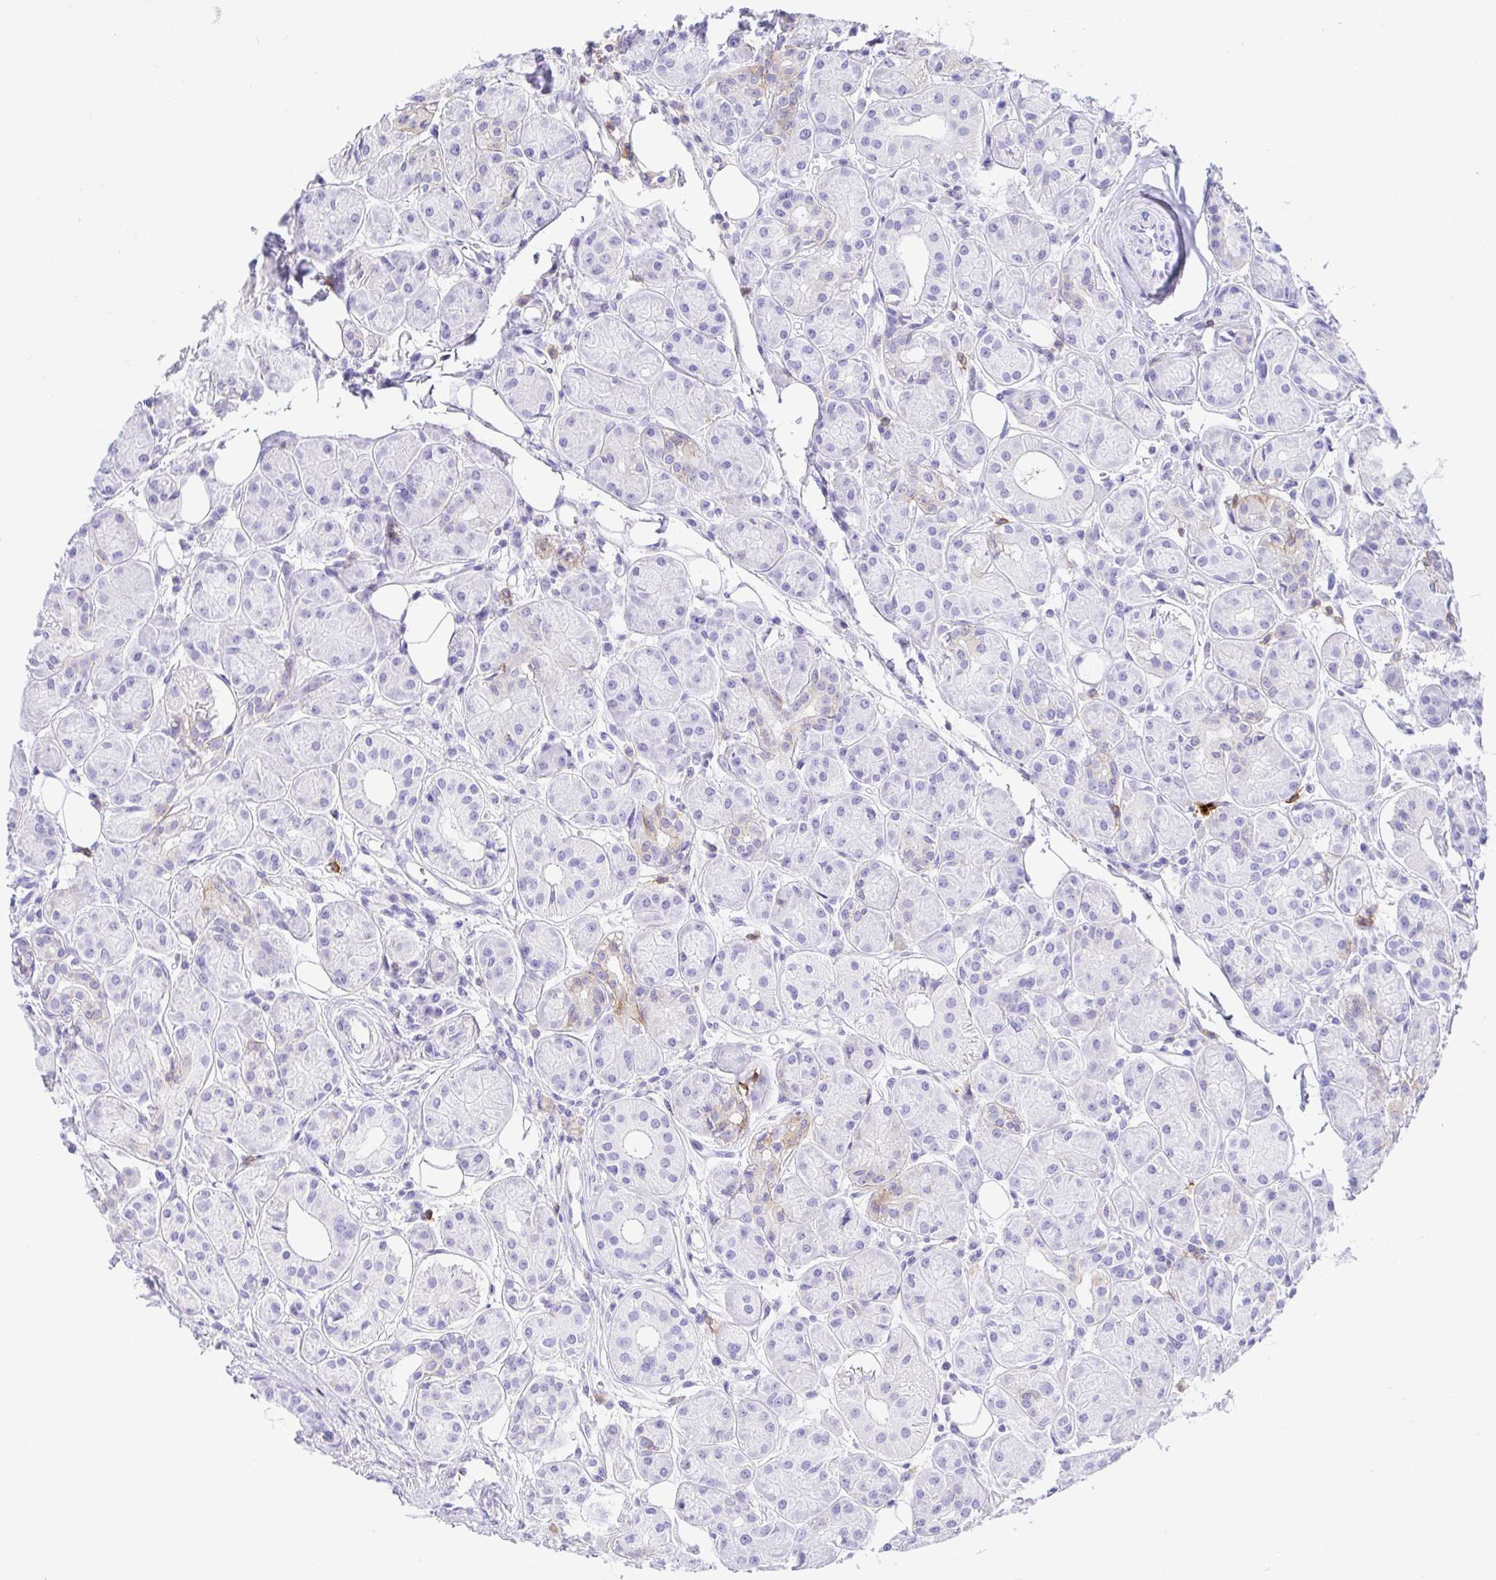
{"staining": {"intensity": "negative", "quantity": "none", "location": "none"}, "tissue": "head and neck cancer", "cell_type": "Tumor cells", "image_type": "cancer", "snomed": [{"axis": "morphology", "description": "Squamous cell carcinoma, NOS"}, {"axis": "topography", "description": "Lymph node"}, {"axis": "topography", "description": "Salivary gland"}, {"axis": "topography", "description": "Head-Neck"}], "caption": "A micrograph of human squamous cell carcinoma (head and neck) is negative for staining in tumor cells.", "gene": "CD5", "patient": {"sex": "female", "age": 74}}